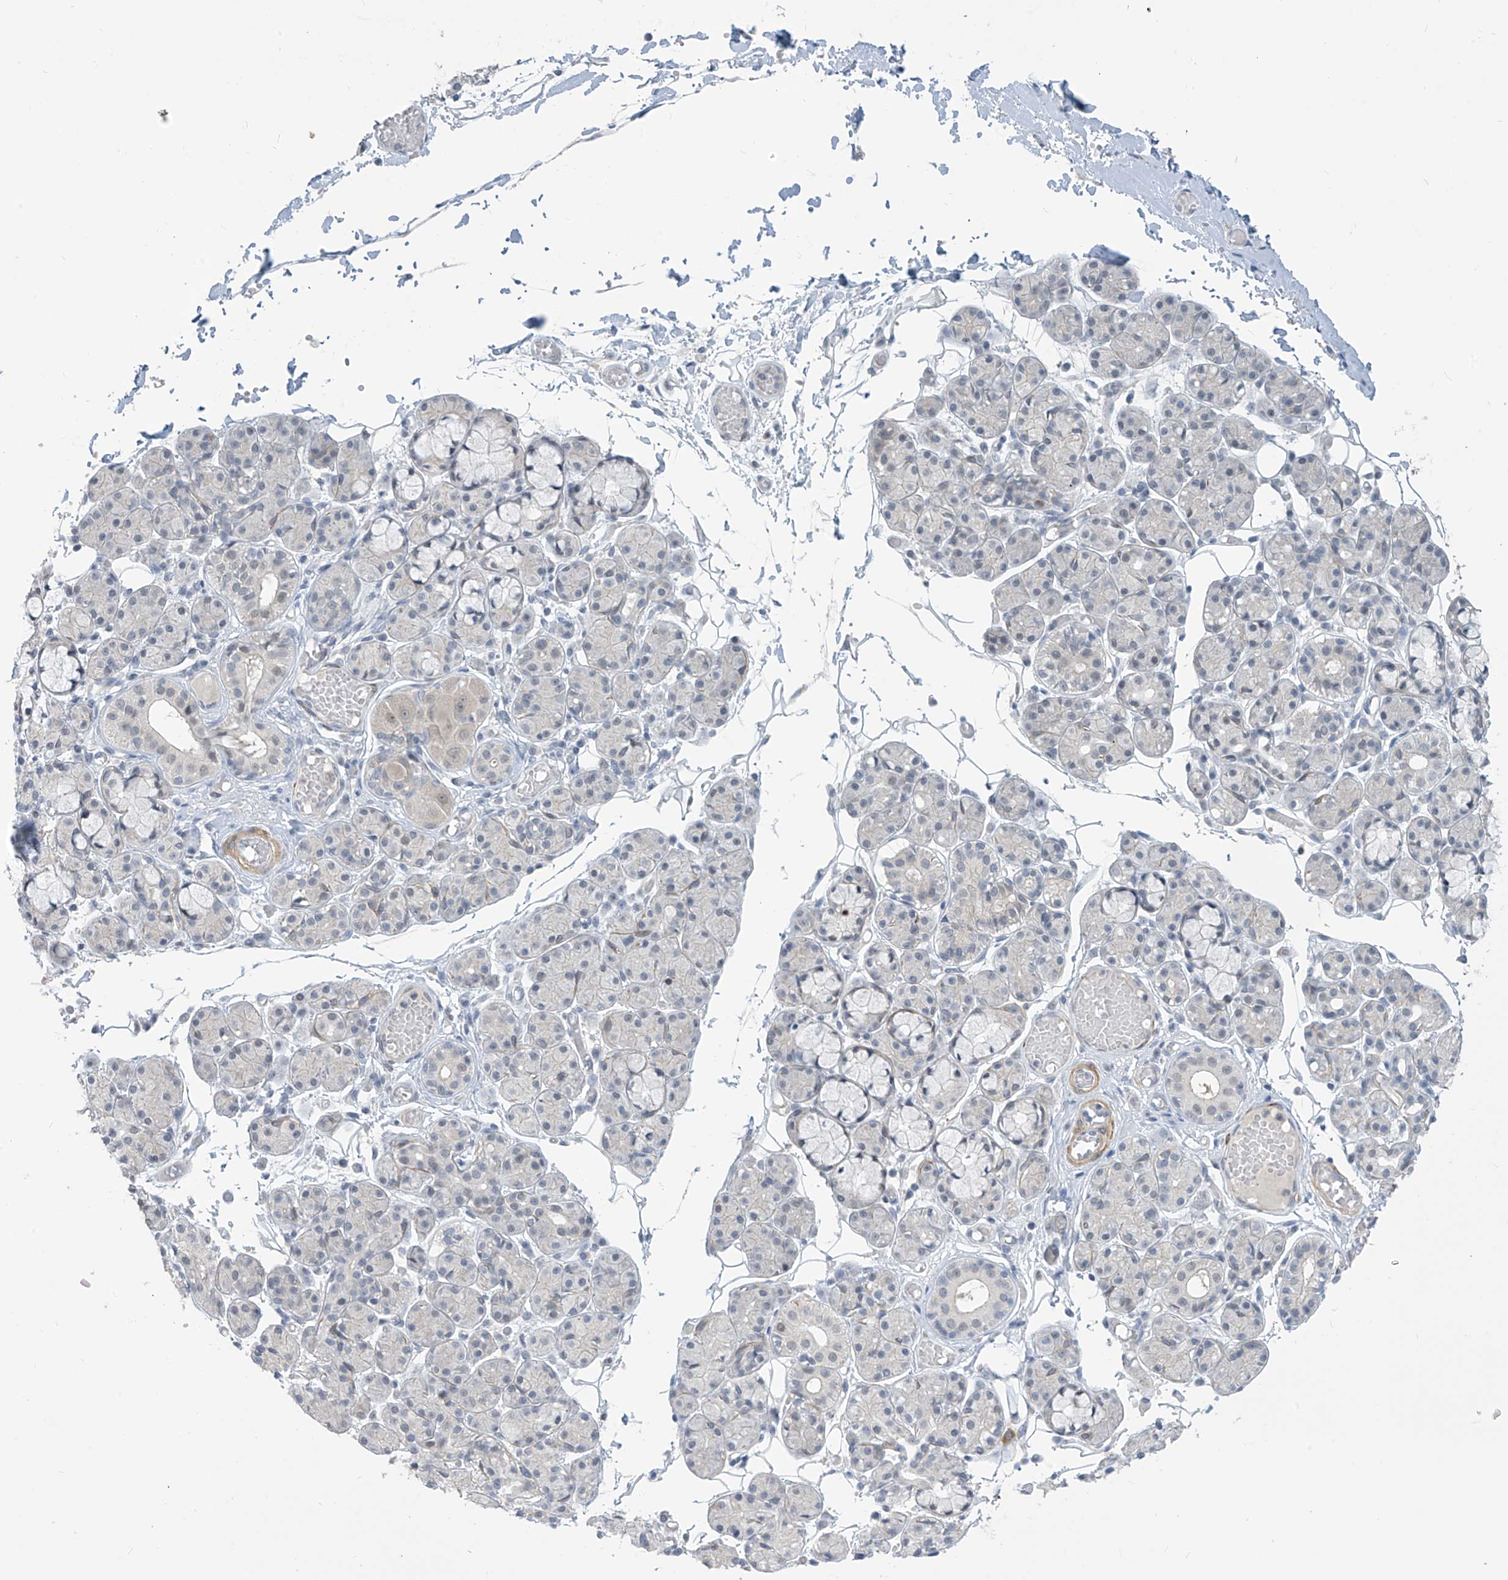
{"staining": {"intensity": "negative", "quantity": "none", "location": "none"}, "tissue": "salivary gland", "cell_type": "Glandular cells", "image_type": "normal", "snomed": [{"axis": "morphology", "description": "Normal tissue, NOS"}, {"axis": "topography", "description": "Salivary gland"}], "caption": "Immunohistochemical staining of normal human salivary gland reveals no significant expression in glandular cells.", "gene": "METAP1D", "patient": {"sex": "male", "age": 63}}